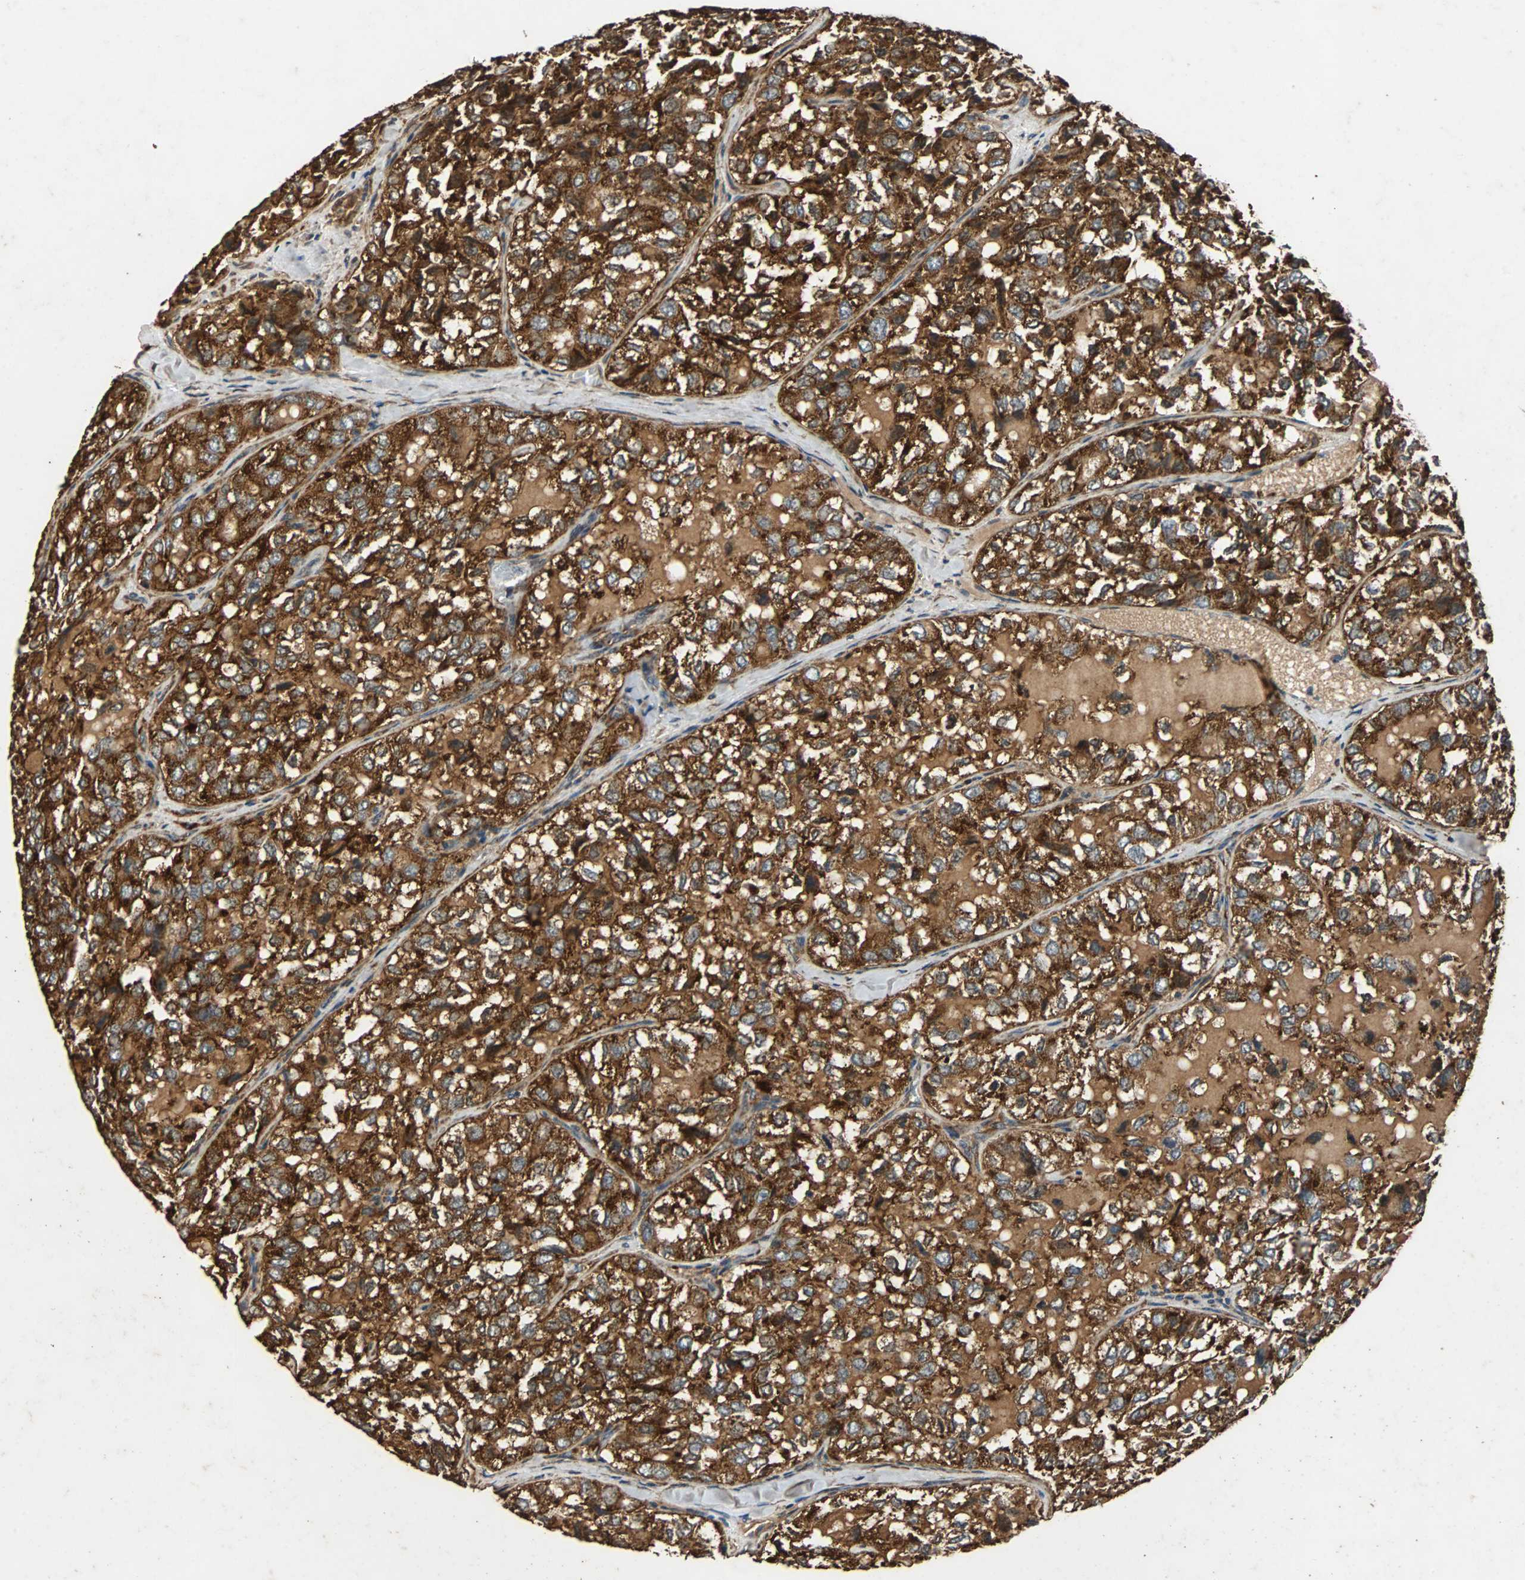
{"staining": {"intensity": "strong", "quantity": ">75%", "location": "cytoplasmic/membranous"}, "tissue": "thyroid cancer", "cell_type": "Tumor cells", "image_type": "cancer", "snomed": [{"axis": "morphology", "description": "Follicular adenoma carcinoma, NOS"}, {"axis": "topography", "description": "Thyroid gland"}], "caption": "Thyroid follicular adenoma carcinoma tissue displays strong cytoplasmic/membranous expression in about >75% of tumor cells", "gene": "NAA10", "patient": {"sex": "male", "age": 75}}